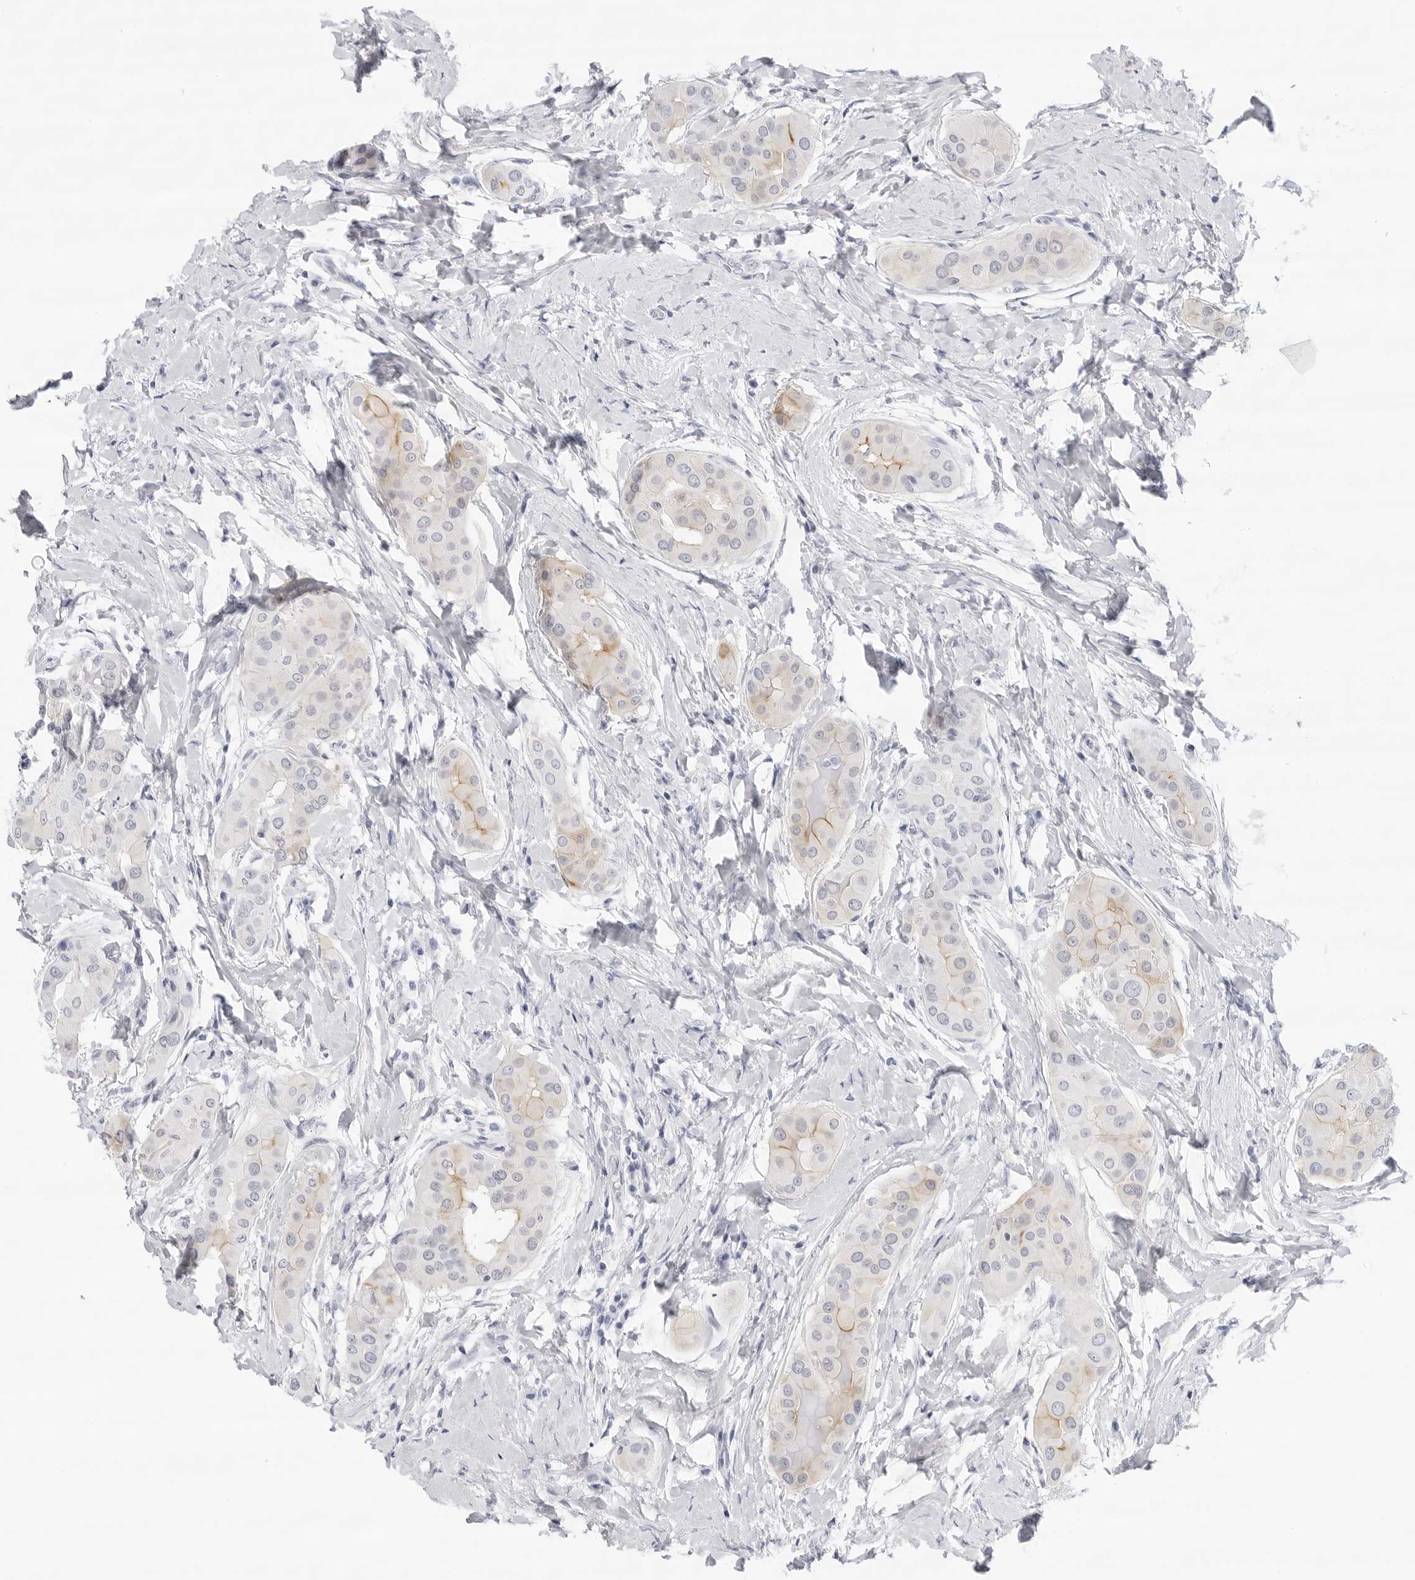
{"staining": {"intensity": "weak", "quantity": "<25%", "location": "cytoplasmic/membranous"}, "tissue": "thyroid cancer", "cell_type": "Tumor cells", "image_type": "cancer", "snomed": [{"axis": "morphology", "description": "Papillary adenocarcinoma, NOS"}, {"axis": "topography", "description": "Thyroid gland"}], "caption": "A high-resolution photomicrograph shows immunohistochemistry staining of thyroid cancer (papillary adenocarcinoma), which demonstrates no significant positivity in tumor cells.", "gene": "SLC19A1", "patient": {"sex": "male", "age": 33}}